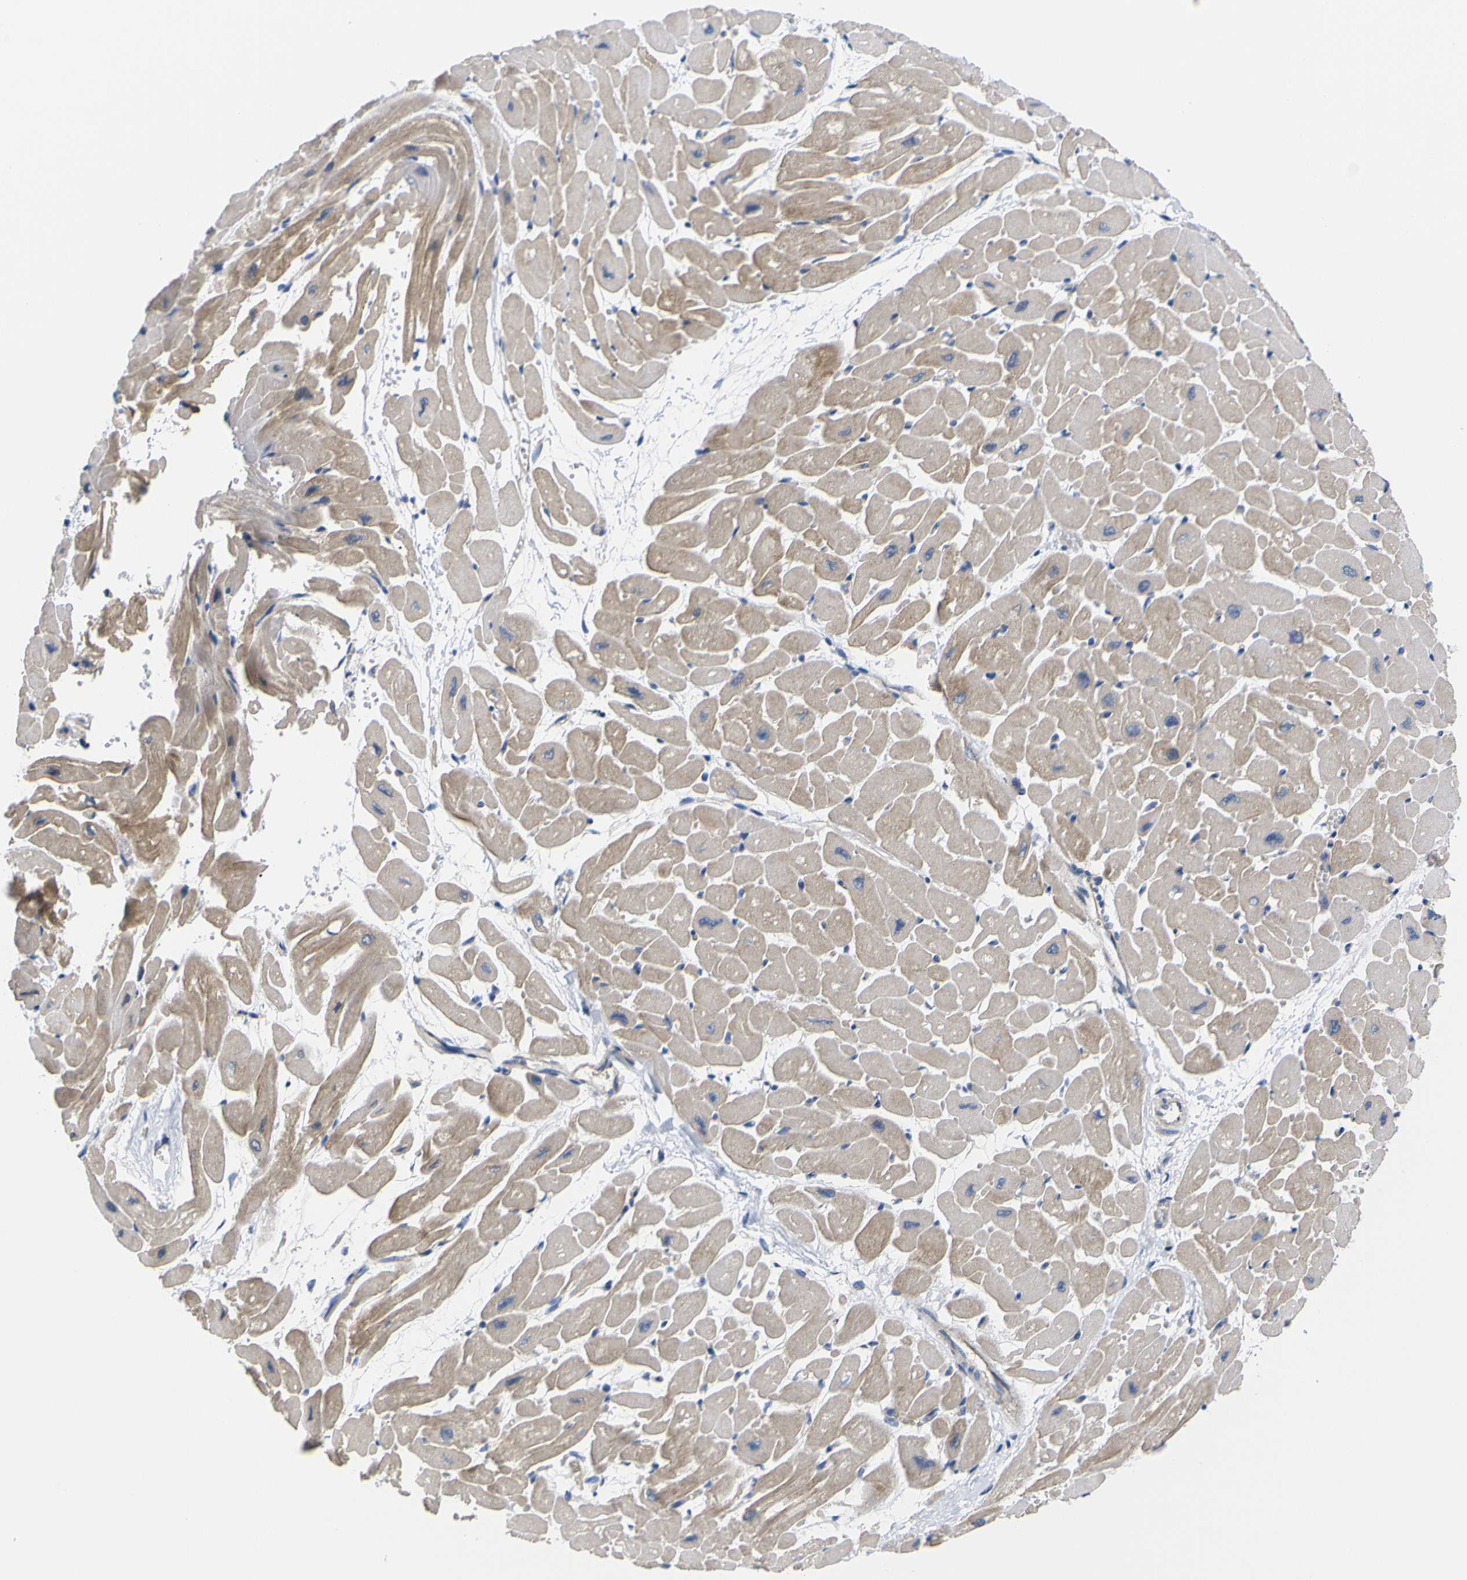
{"staining": {"intensity": "moderate", "quantity": ">75%", "location": "cytoplasmic/membranous"}, "tissue": "heart muscle", "cell_type": "Cardiomyocytes", "image_type": "normal", "snomed": [{"axis": "morphology", "description": "Normal tissue, NOS"}, {"axis": "topography", "description": "Heart"}], "caption": "Heart muscle stained with DAB (3,3'-diaminobenzidine) immunohistochemistry (IHC) demonstrates medium levels of moderate cytoplasmic/membranous expression in approximately >75% of cardiomyocytes.", "gene": "USH1C", "patient": {"sex": "male", "age": 45}}